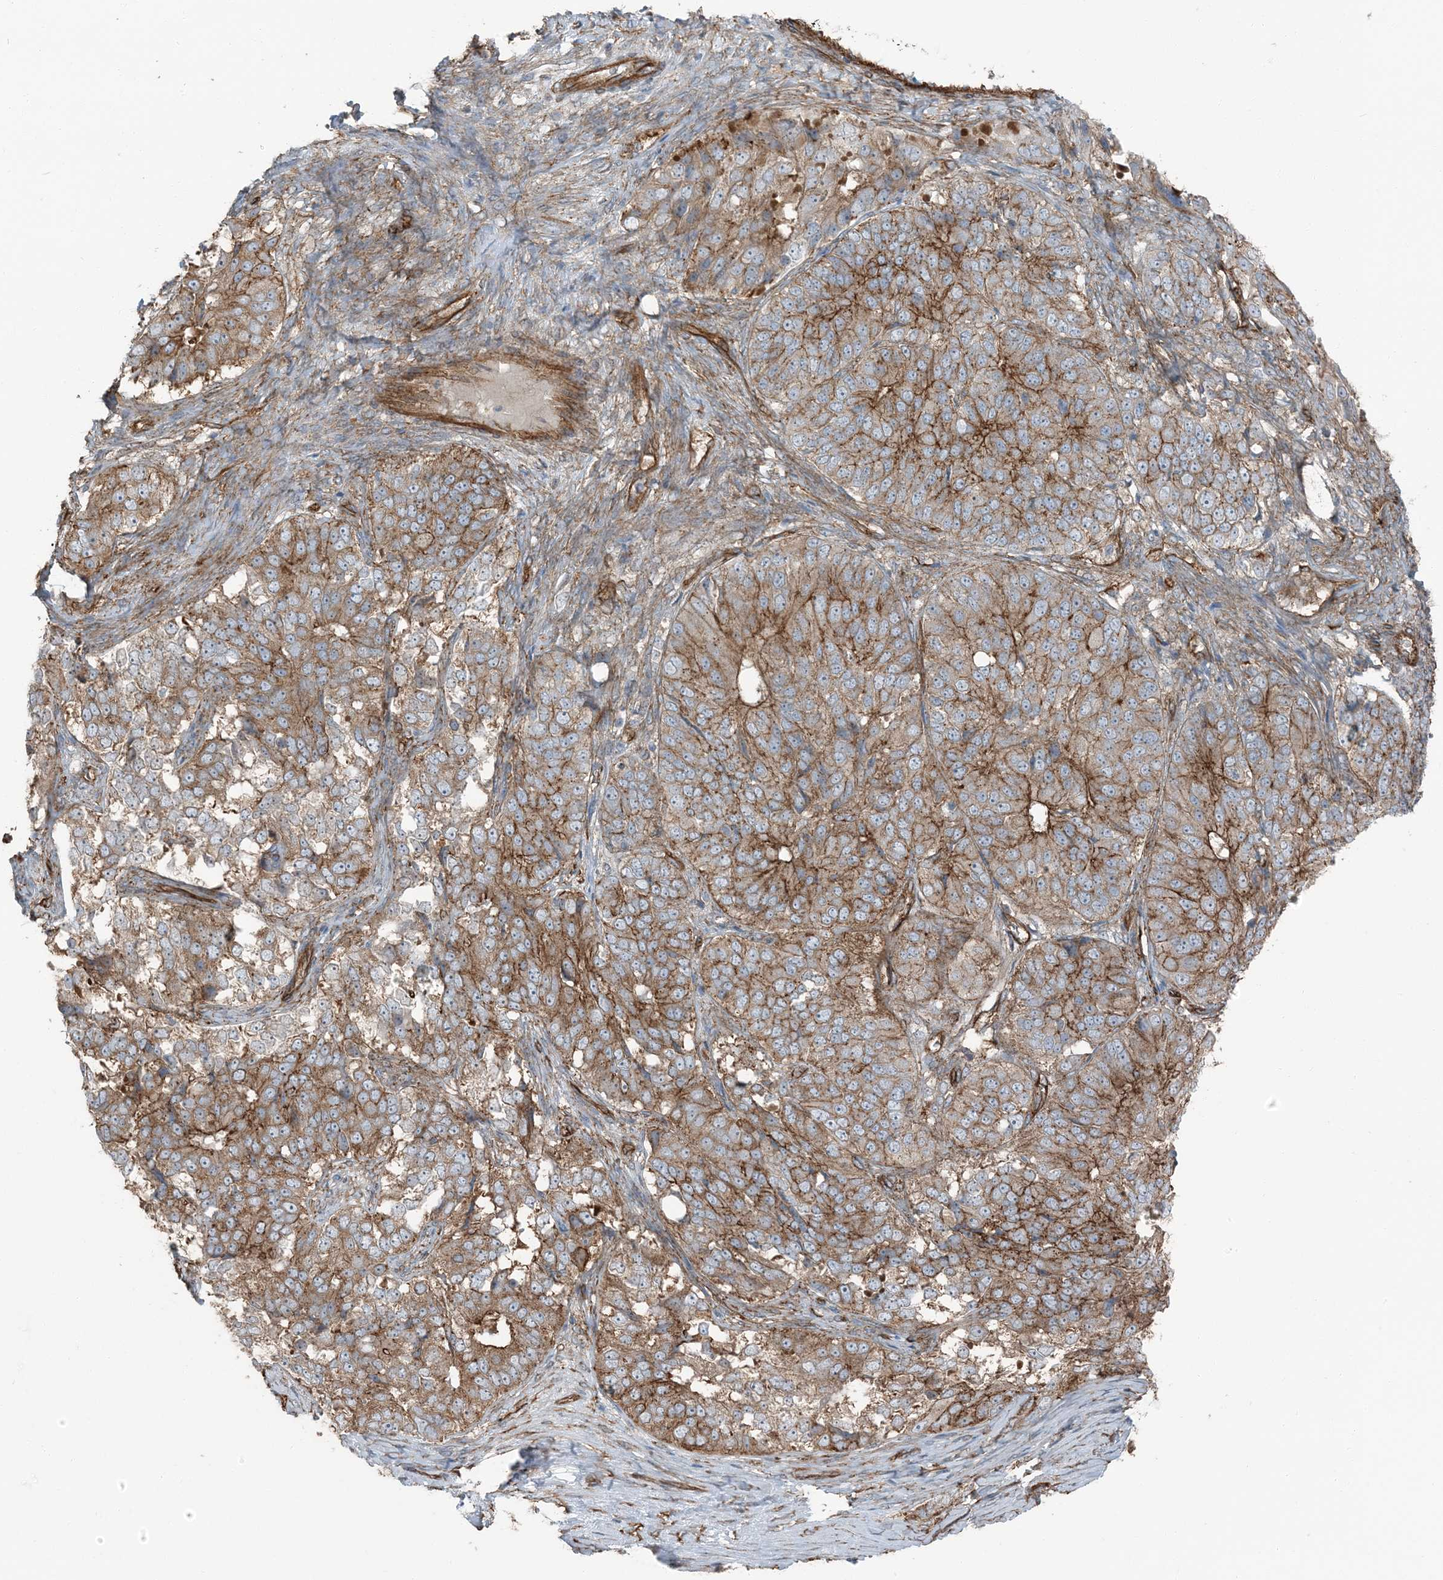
{"staining": {"intensity": "moderate", "quantity": ">75%", "location": "cytoplasmic/membranous"}, "tissue": "ovarian cancer", "cell_type": "Tumor cells", "image_type": "cancer", "snomed": [{"axis": "morphology", "description": "Carcinoma, endometroid"}, {"axis": "topography", "description": "Ovary"}], "caption": "An immunohistochemistry micrograph of neoplastic tissue is shown. Protein staining in brown labels moderate cytoplasmic/membranous positivity in ovarian cancer within tumor cells. (DAB IHC, brown staining for protein, blue staining for nuclei).", "gene": "ZFP90", "patient": {"sex": "female", "age": 51}}